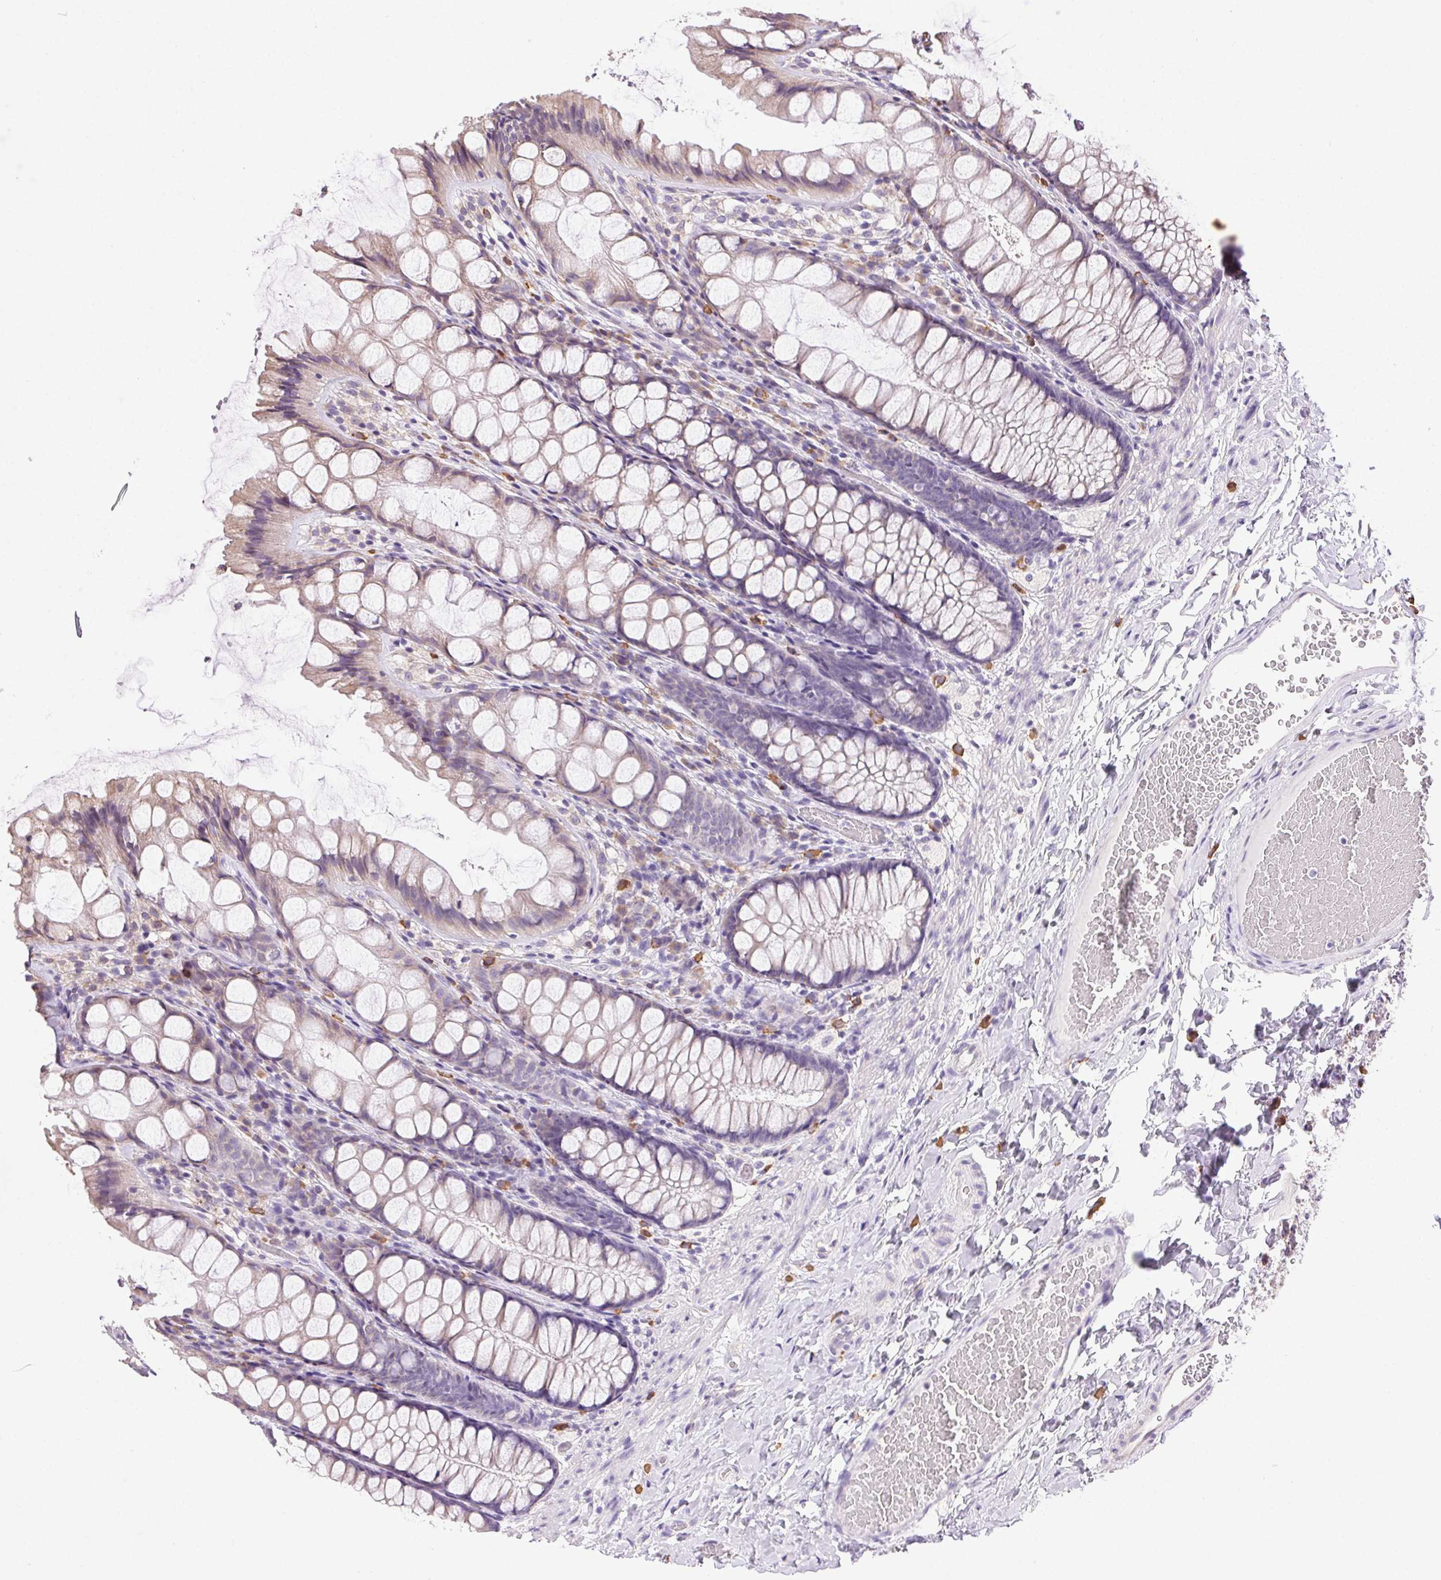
{"staining": {"intensity": "negative", "quantity": "none", "location": "none"}, "tissue": "colon", "cell_type": "Endothelial cells", "image_type": "normal", "snomed": [{"axis": "morphology", "description": "Normal tissue, NOS"}, {"axis": "topography", "description": "Colon"}], "caption": "The histopathology image demonstrates no significant positivity in endothelial cells of colon. (DAB immunohistochemistry (IHC), high magnification).", "gene": "SNX31", "patient": {"sex": "male", "age": 47}}